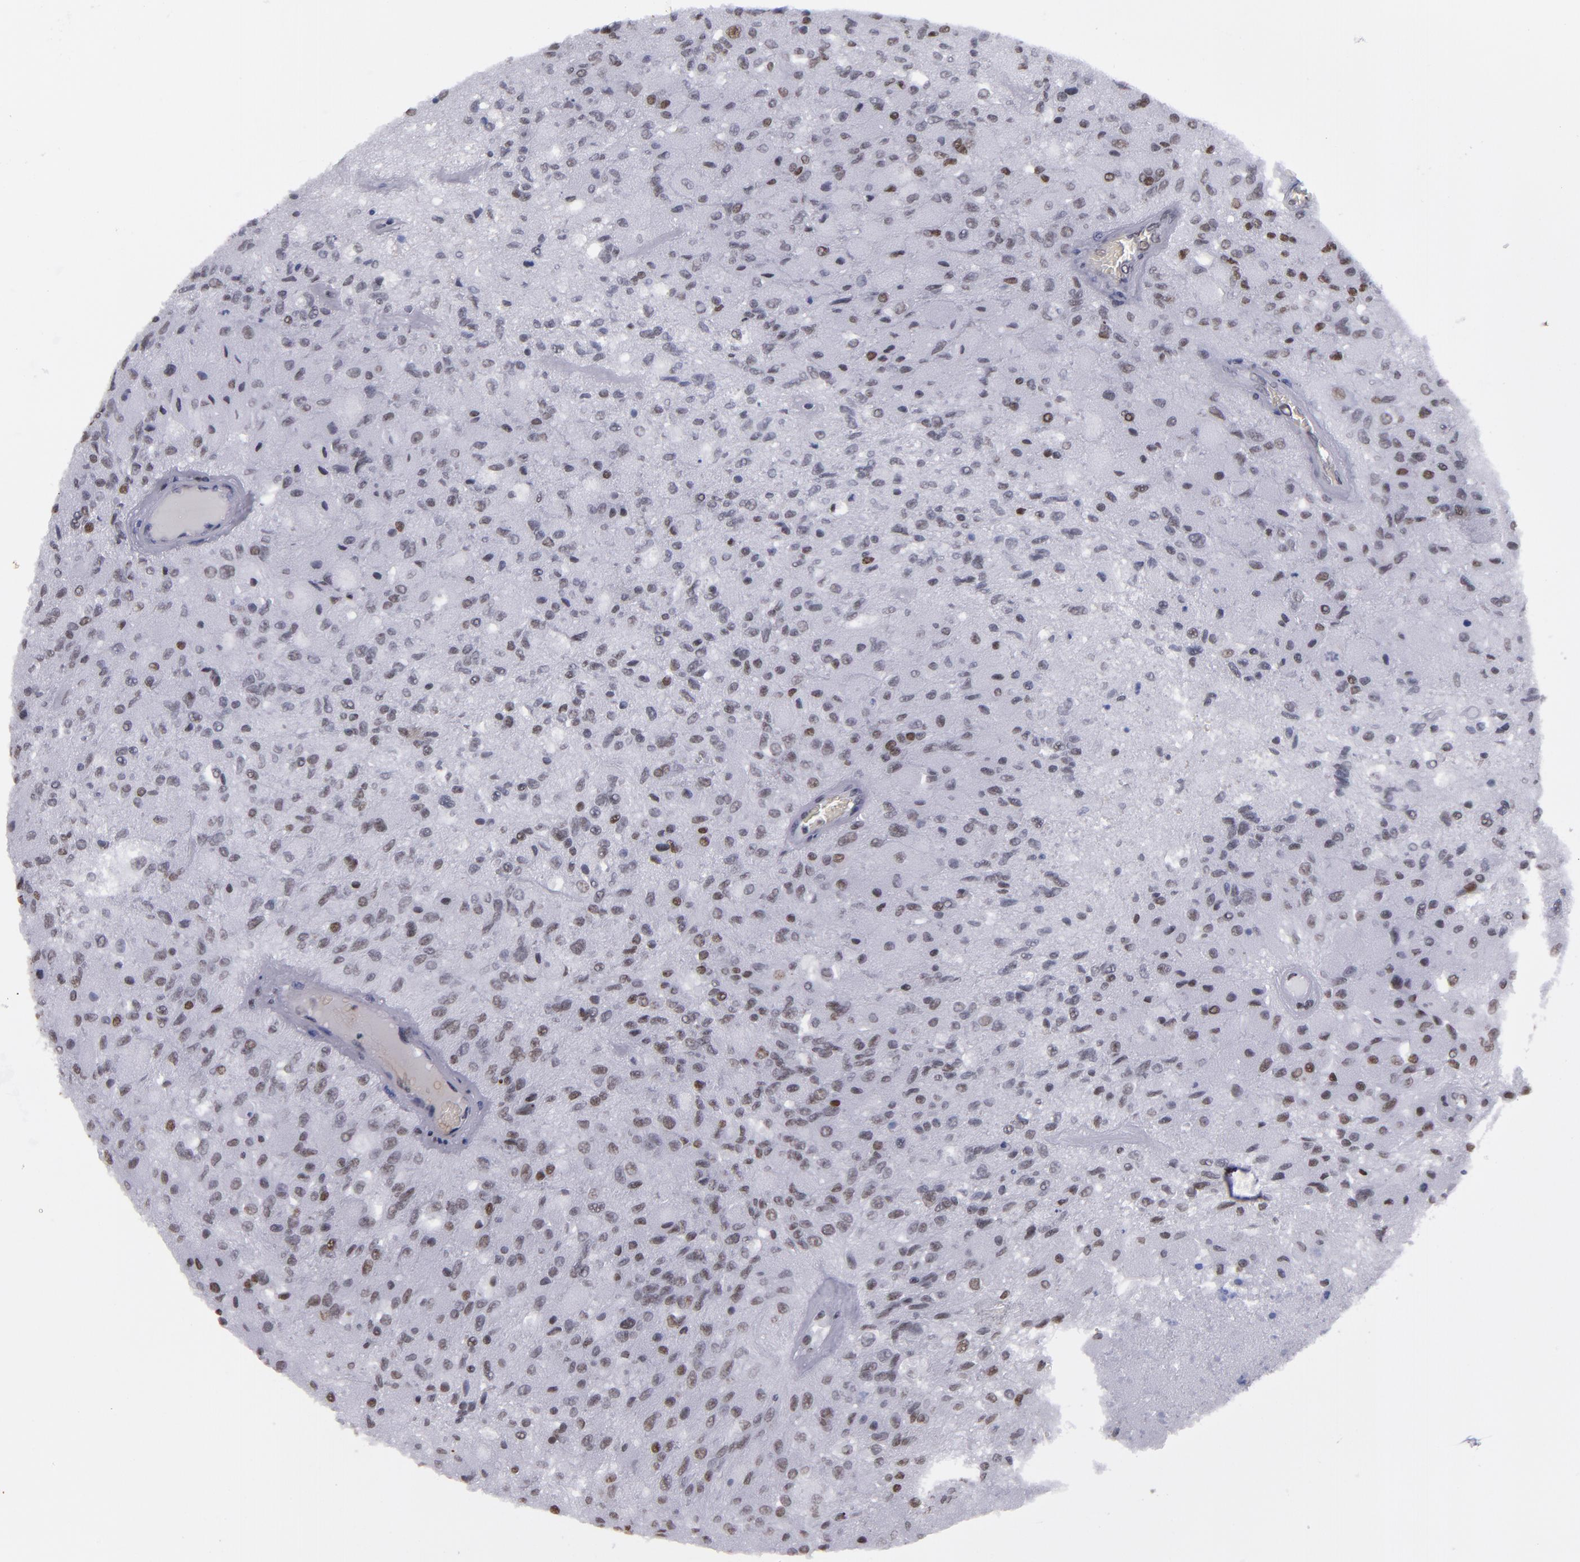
{"staining": {"intensity": "moderate", "quantity": "25%-75%", "location": "nuclear"}, "tissue": "glioma", "cell_type": "Tumor cells", "image_type": "cancer", "snomed": [{"axis": "morphology", "description": "Normal tissue, NOS"}, {"axis": "morphology", "description": "Glioma, malignant, High grade"}, {"axis": "topography", "description": "Cerebral cortex"}], "caption": "The image displays a brown stain indicating the presence of a protein in the nuclear of tumor cells in high-grade glioma (malignant).", "gene": "TERF2", "patient": {"sex": "male", "age": 77}}